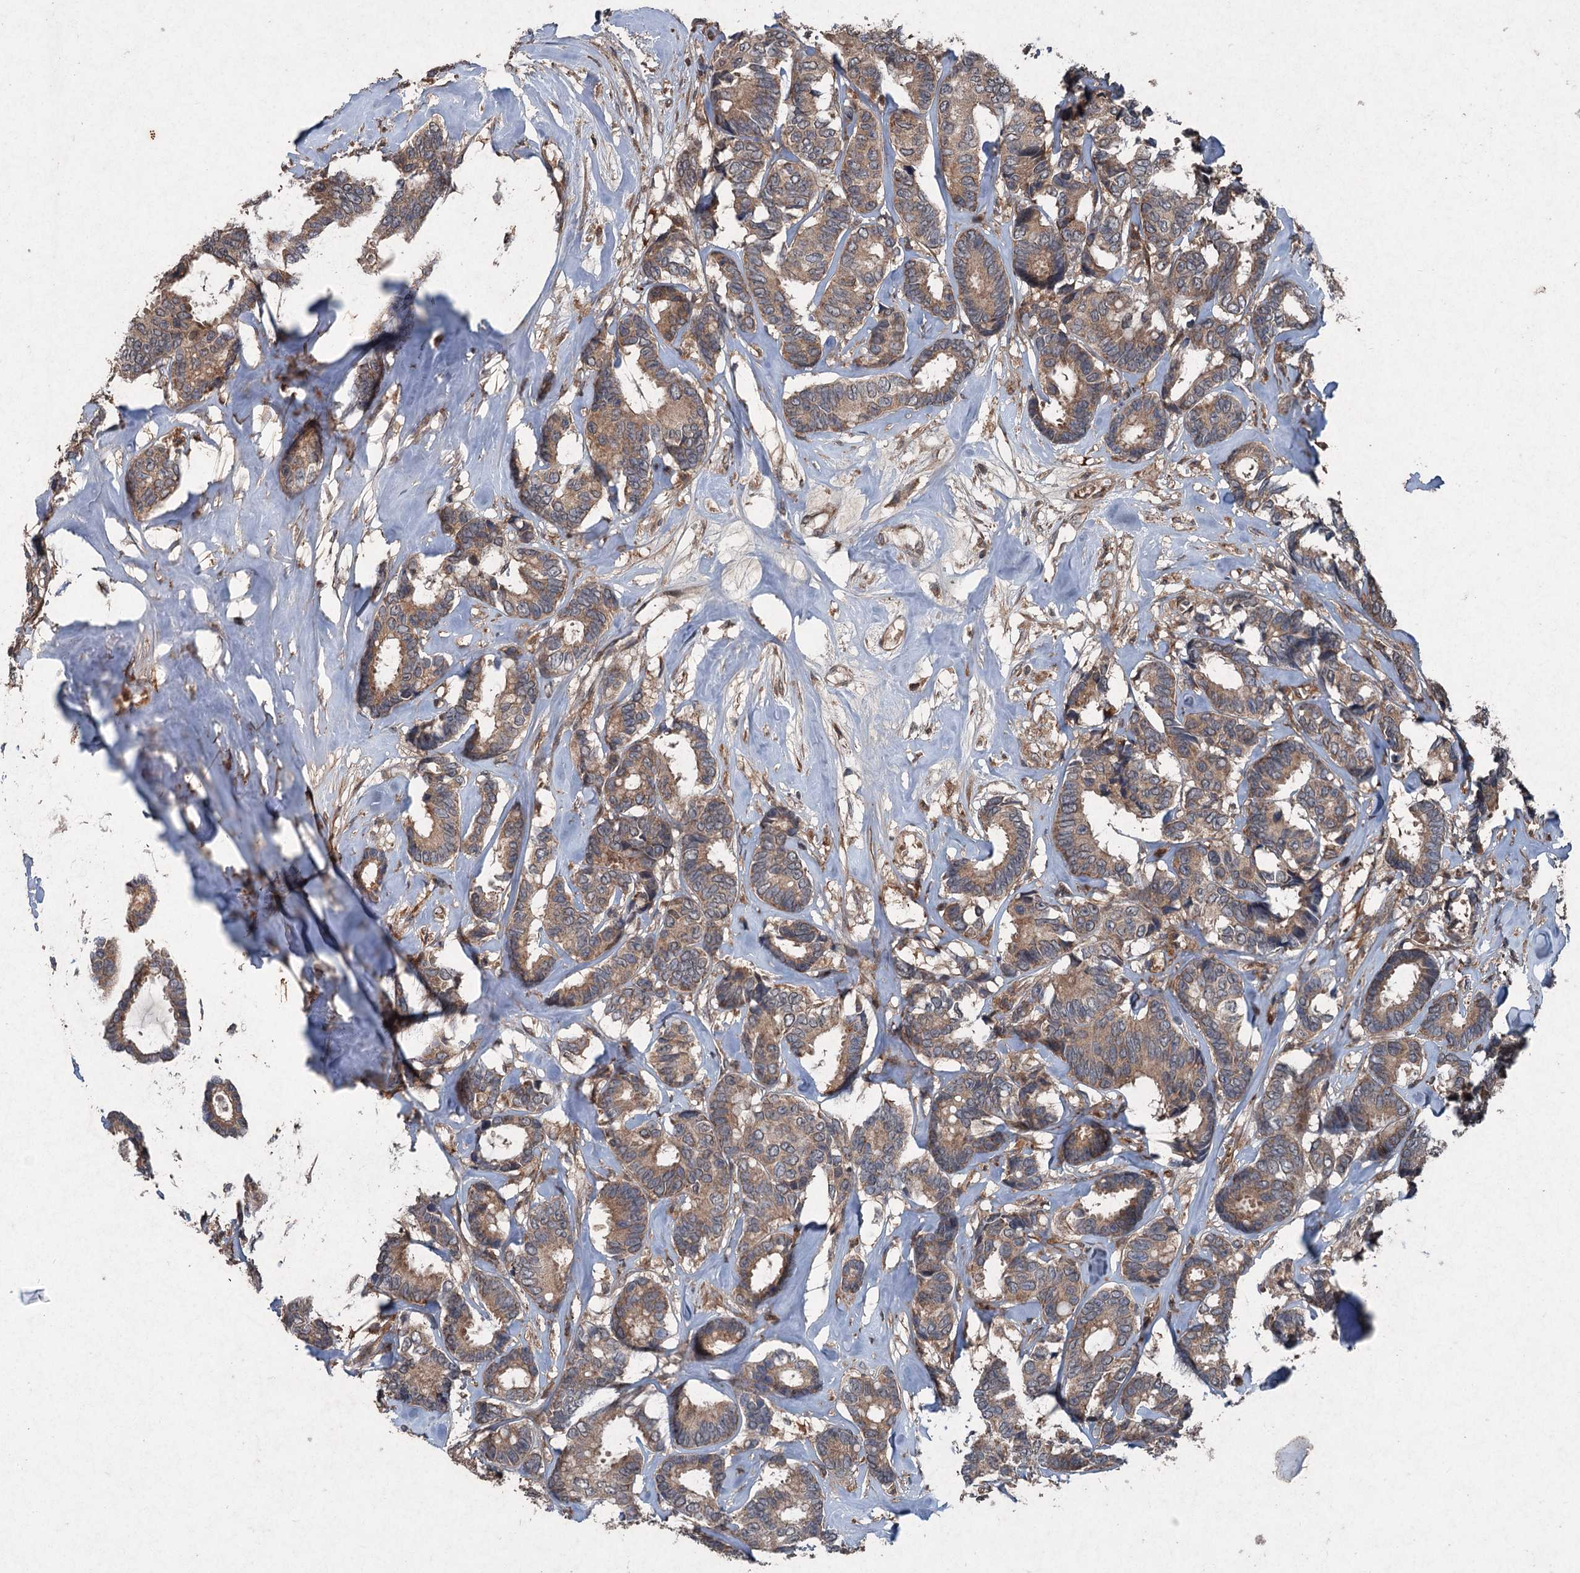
{"staining": {"intensity": "moderate", "quantity": ">75%", "location": "cytoplasmic/membranous"}, "tissue": "breast cancer", "cell_type": "Tumor cells", "image_type": "cancer", "snomed": [{"axis": "morphology", "description": "Duct carcinoma"}, {"axis": "topography", "description": "Breast"}], "caption": "Tumor cells show medium levels of moderate cytoplasmic/membranous expression in approximately >75% of cells in breast cancer (intraductal carcinoma).", "gene": "ALAS1", "patient": {"sex": "female", "age": 87}}